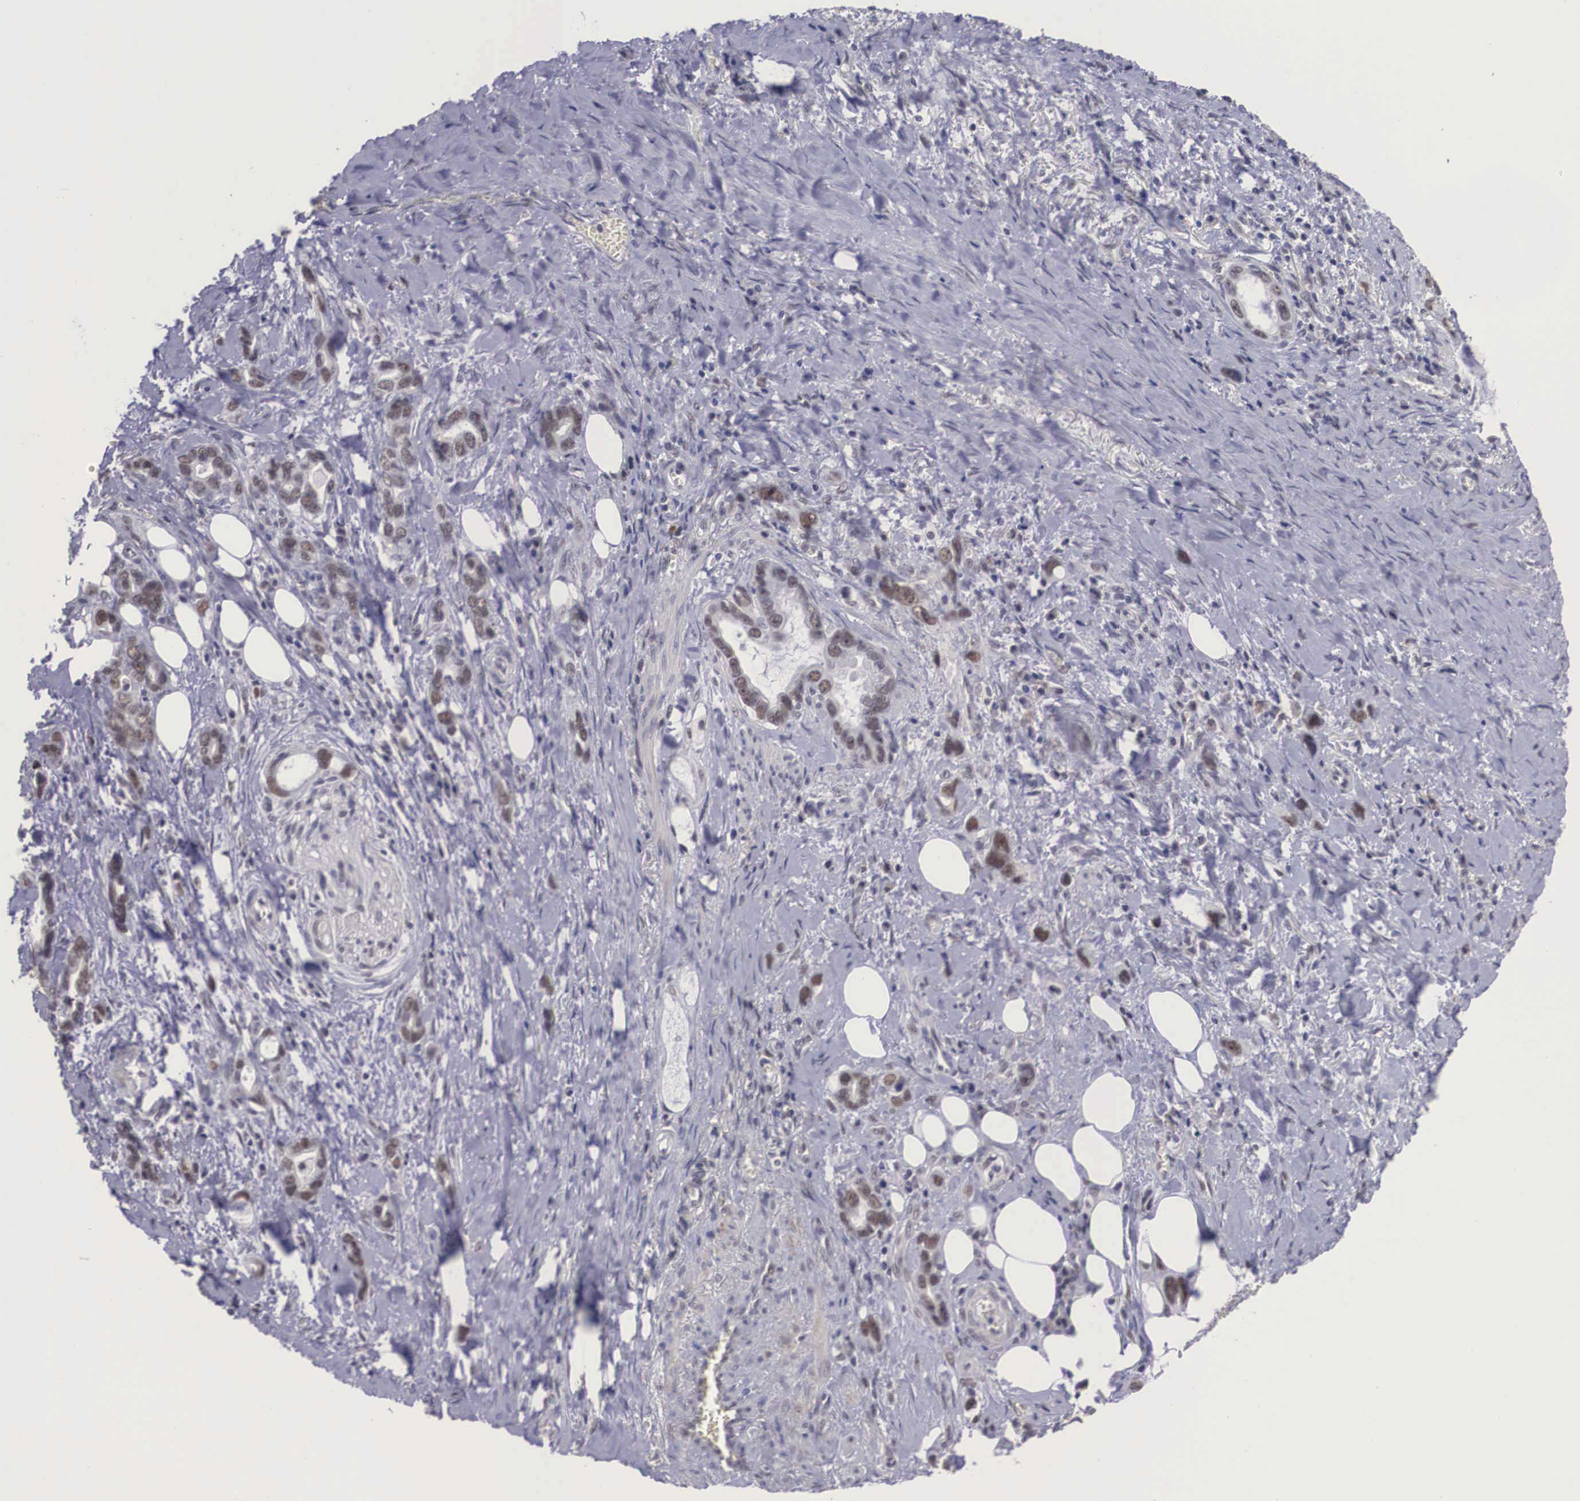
{"staining": {"intensity": "weak", "quantity": "25%-75%", "location": "nuclear"}, "tissue": "stomach cancer", "cell_type": "Tumor cells", "image_type": "cancer", "snomed": [{"axis": "morphology", "description": "Adenocarcinoma, NOS"}, {"axis": "topography", "description": "Stomach"}], "caption": "Human adenocarcinoma (stomach) stained with a protein marker displays weak staining in tumor cells.", "gene": "ZNF275", "patient": {"sex": "male", "age": 78}}